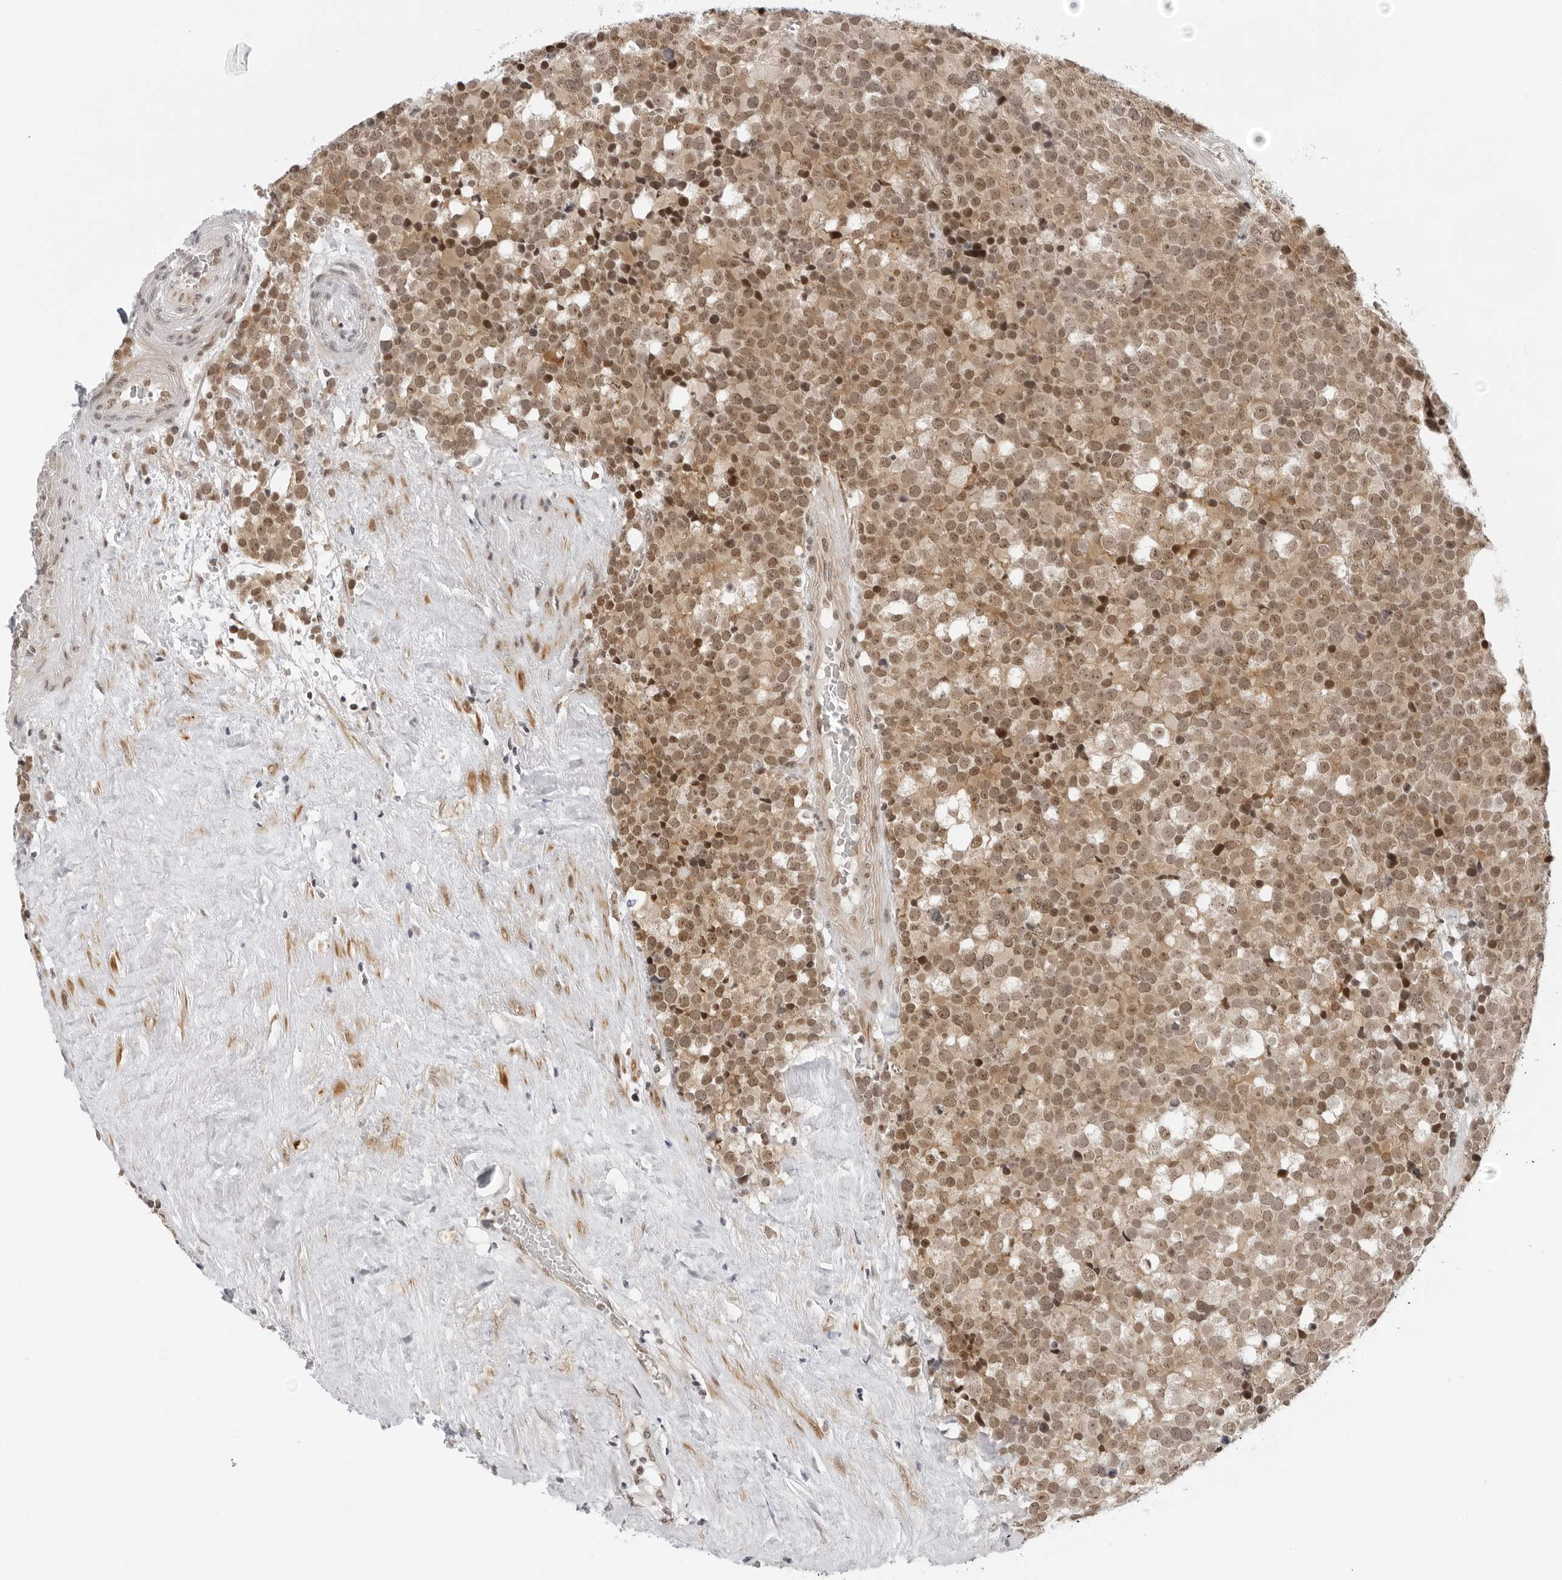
{"staining": {"intensity": "moderate", "quantity": ">75%", "location": "nuclear"}, "tissue": "testis cancer", "cell_type": "Tumor cells", "image_type": "cancer", "snomed": [{"axis": "morphology", "description": "Seminoma, NOS"}, {"axis": "topography", "description": "Testis"}], "caption": "The photomicrograph demonstrates immunohistochemical staining of seminoma (testis). There is moderate nuclear staining is seen in about >75% of tumor cells. The staining was performed using DAB (3,3'-diaminobenzidine), with brown indicating positive protein expression. Nuclei are stained blue with hematoxylin.", "gene": "TOX4", "patient": {"sex": "male", "age": 71}}